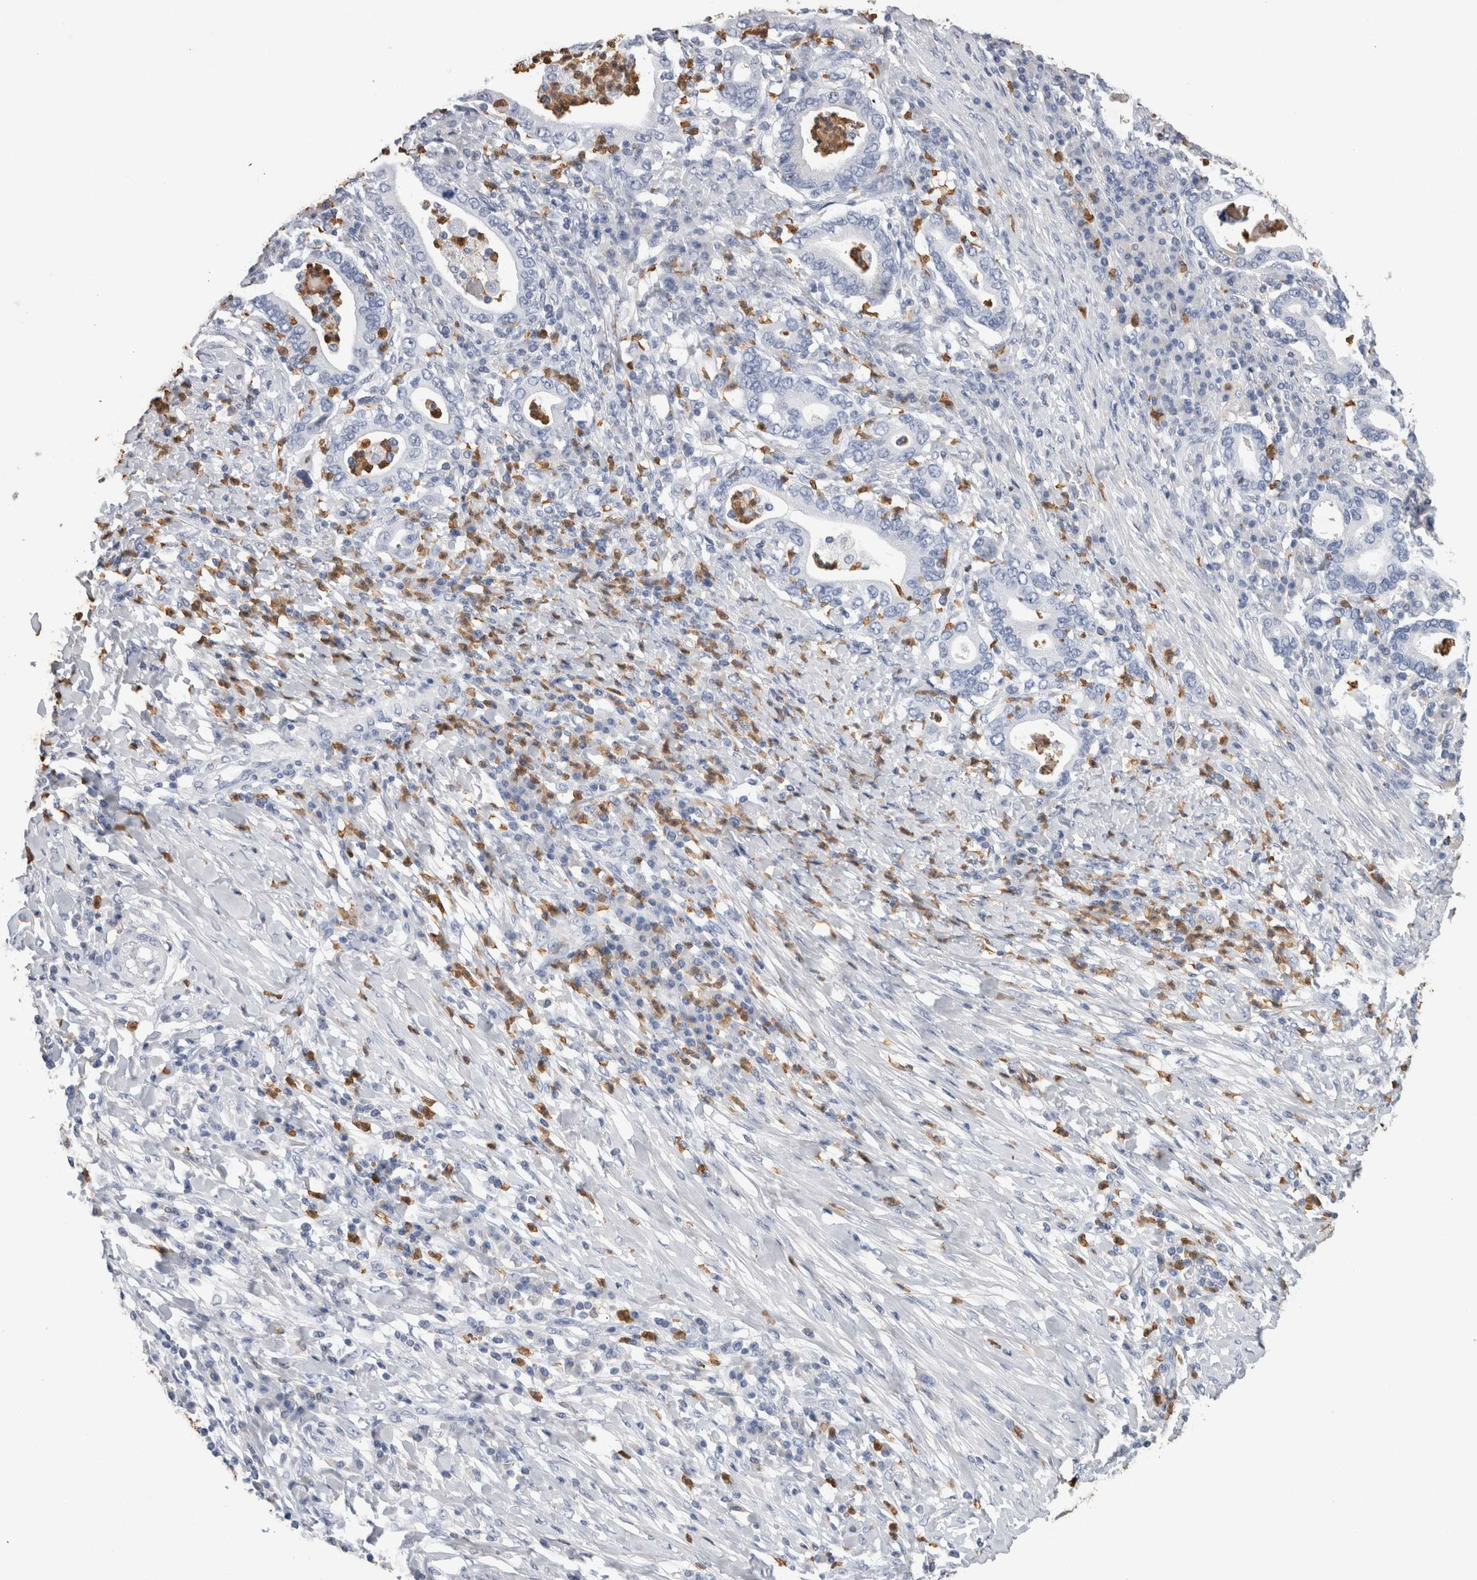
{"staining": {"intensity": "negative", "quantity": "none", "location": "none"}, "tissue": "stomach cancer", "cell_type": "Tumor cells", "image_type": "cancer", "snomed": [{"axis": "morphology", "description": "Normal tissue, NOS"}, {"axis": "morphology", "description": "Adenocarcinoma, NOS"}, {"axis": "topography", "description": "Esophagus"}, {"axis": "topography", "description": "Stomach, upper"}, {"axis": "topography", "description": "Peripheral nerve tissue"}], "caption": "The micrograph reveals no significant expression in tumor cells of stomach adenocarcinoma.", "gene": "S100A12", "patient": {"sex": "male", "age": 62}}